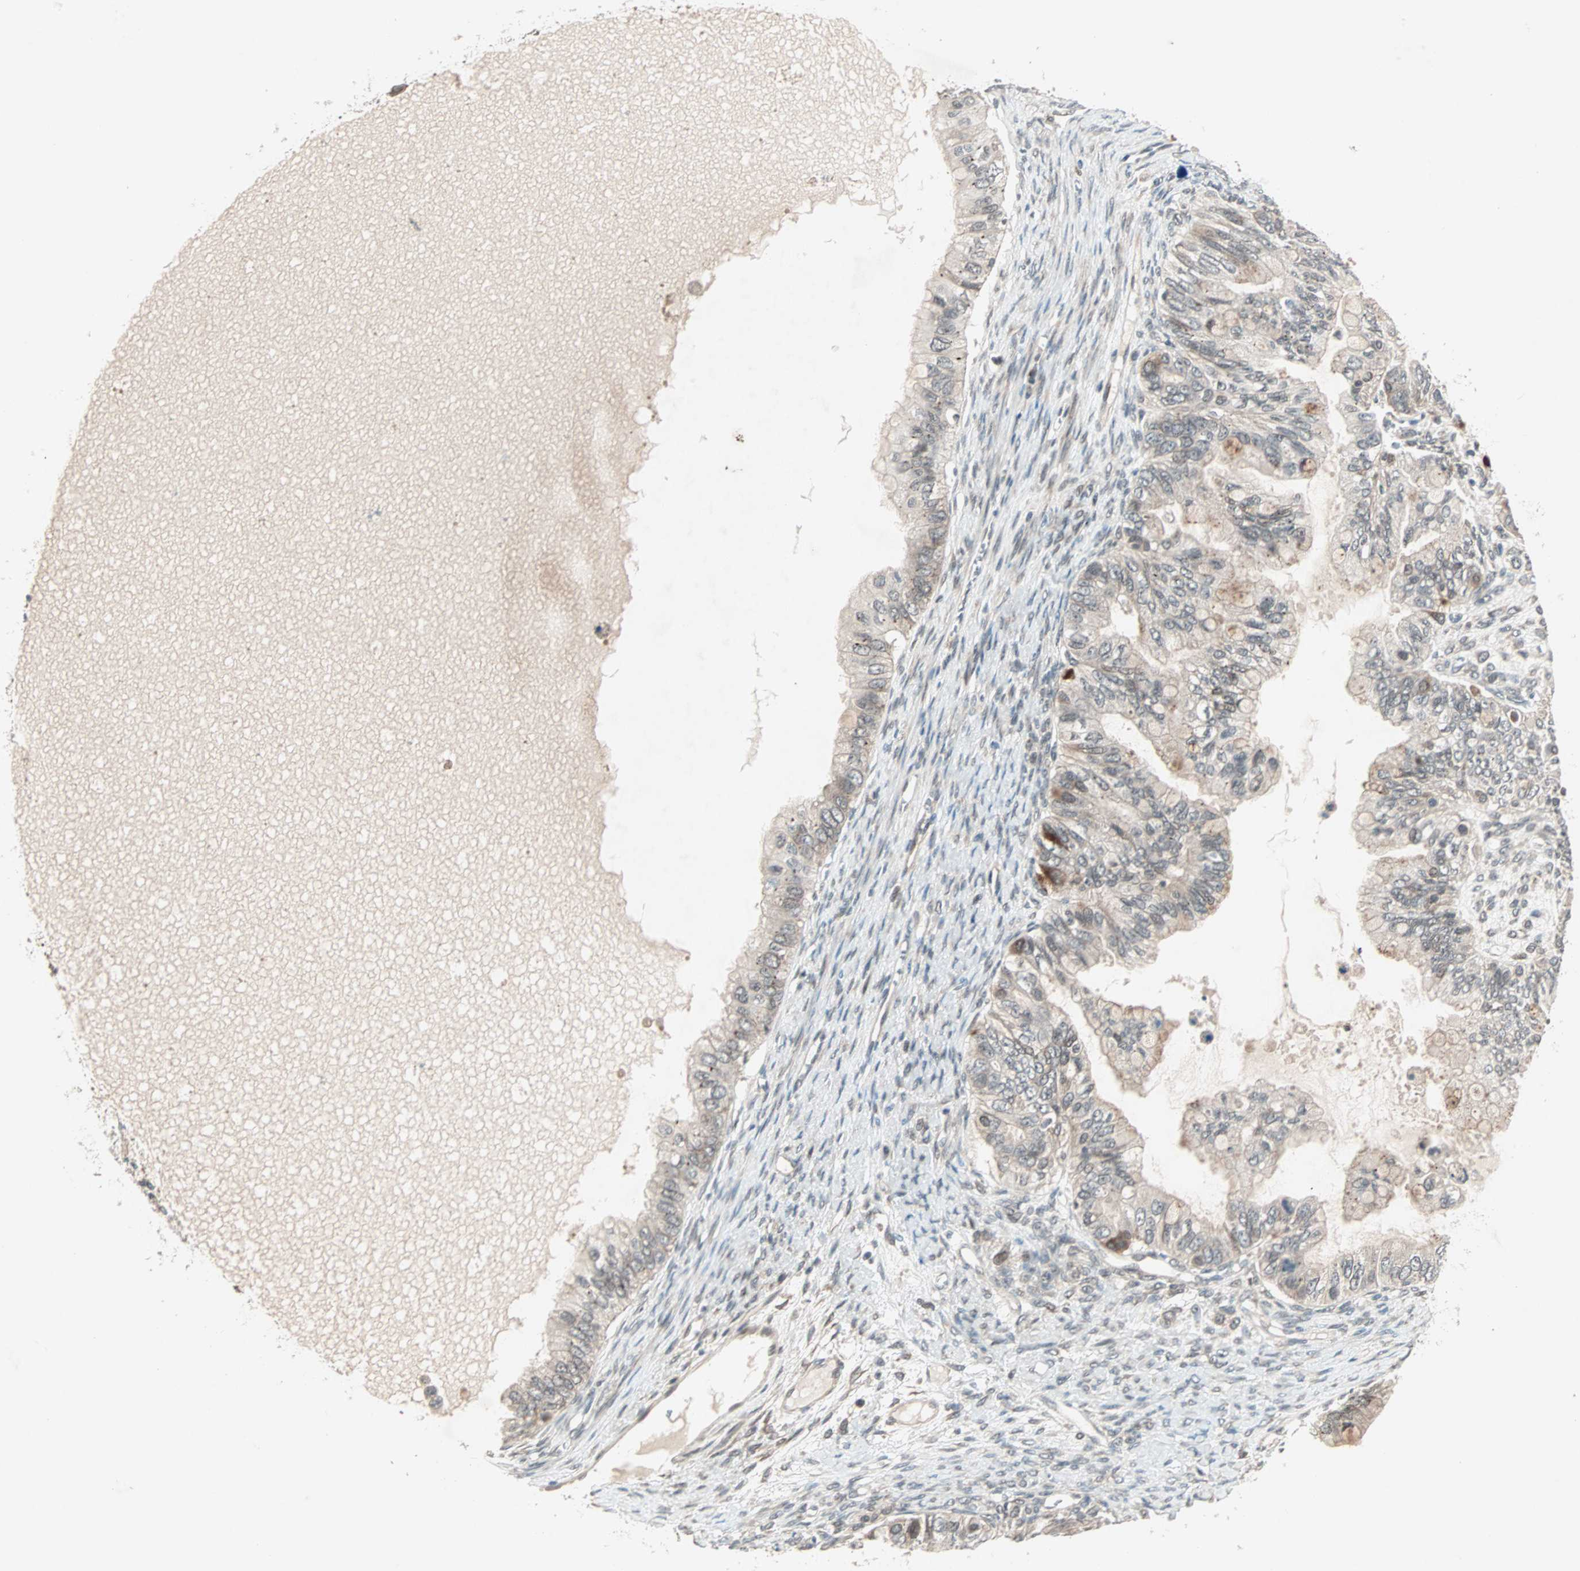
{"staining": {"intensity": "weak", "quantity": "25%-75%", "location": "cytoplasmic/membranous"}, "tissue": "ovarian cancer", "cell_type": "Tumor cells", "image_type": "cancer", "snomed": [{"axis": "morphology", "description": "Cystadenocarcinoma, mucinous, NOS"}, {"axis": "topography", "description": "Ovary"}], "caption": "Immunohistochemical staining of human ovarian cancer (mucinous cystadenocarcinoma) exhibits low levels of weak cytoplasmic/membranous protein positivity in approximately 25%-75% of tumor cells.", "gene": "PGBD1", "patient": {"sex": "female", "age": 80}}